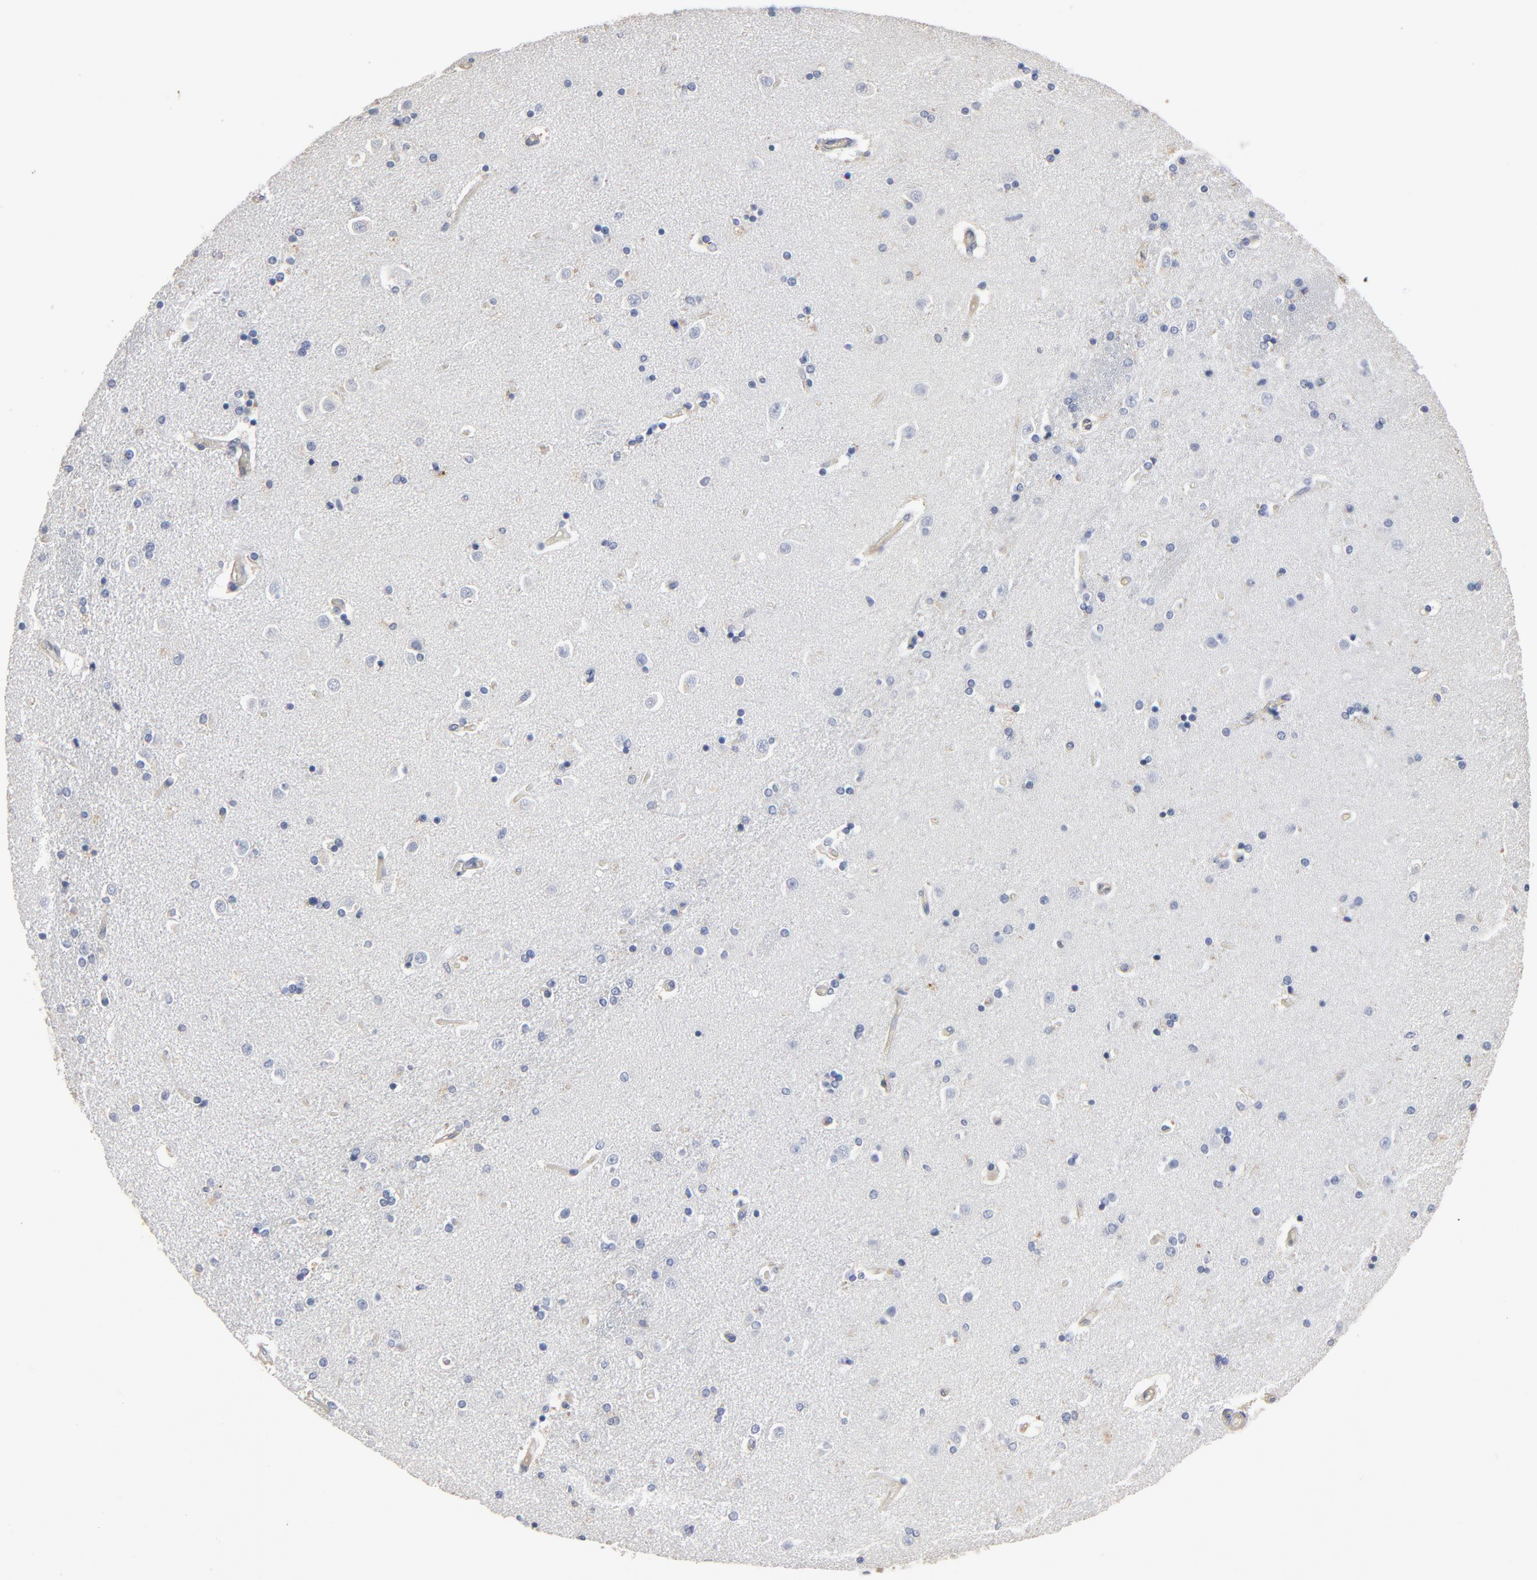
{"staining": {"intensity": "negative", "quantity": "none", "location": "none"}, "tissue": "caudate", "cell_type": "Glial cells", "image_type": "normal", "snomed": [{"axis": "morphology", "description": "Normal tissue, NOS"}, {"axis": "topography", "description": "Lateral ventricle wall"}], "caption": "High power microscopy histopathology image of an immunohistochemistry (IHC) histopathology image of normal caudate, revealing no significant staining in glial cells.", "gene": "KDR", "patient": {"sex": "female", "age": 54}}